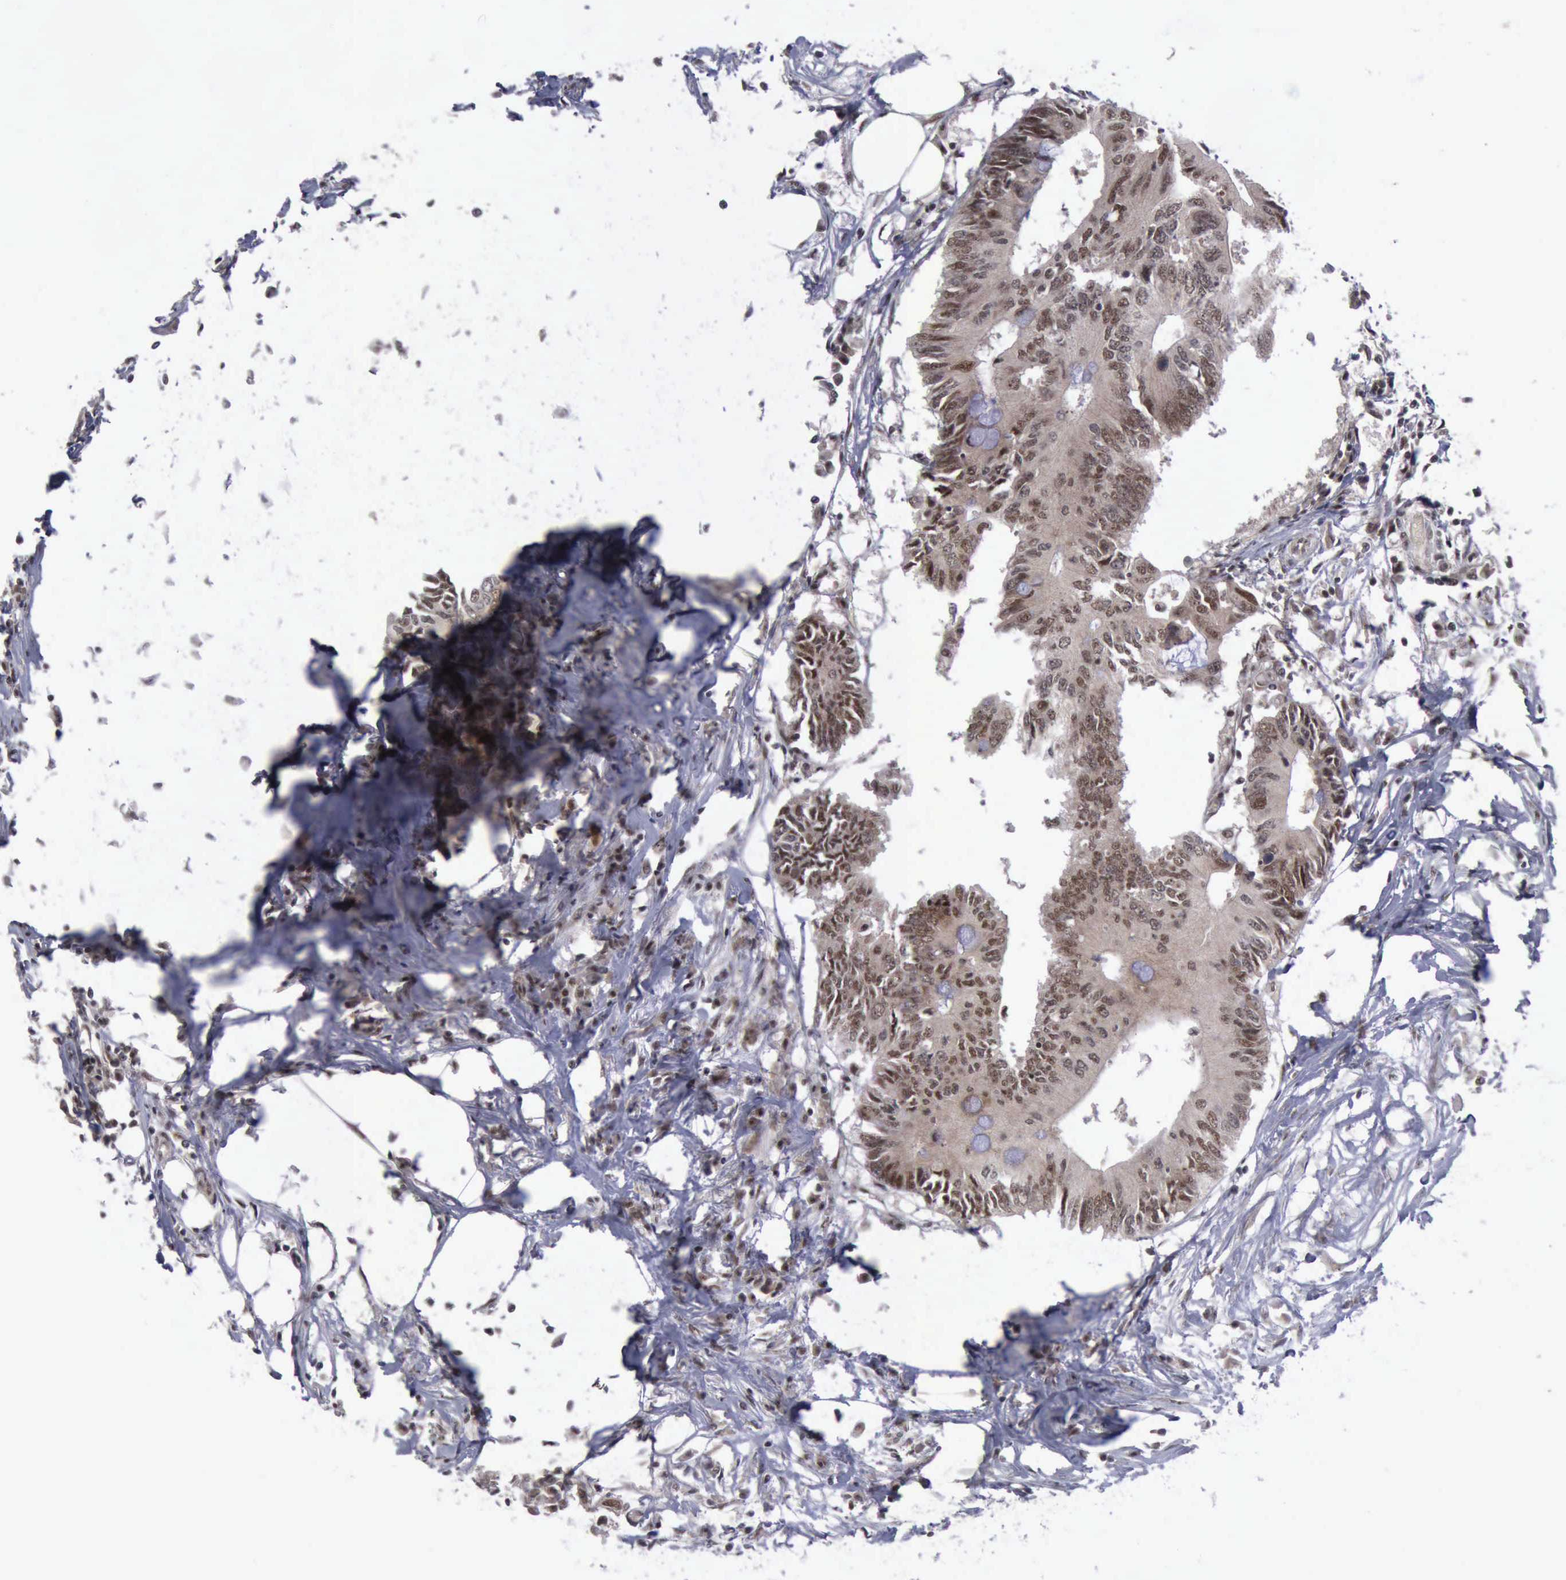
{"staining": {"intensity": "moderate", "quantity": ">75%", "location": "cytoplasmic/membranous,nuclear"}, "tissue": "colorectal cancer", "cell_type": "Tumor cells", "image_type": "cancer", "snomed": [{"axis": "morphology", "description": "Adenocarcinoma, NOS"}, {"axis": "topography", "description": "Colon"}], "caption": "Immunohistochemical staining of human adenocarcinoma (colorectal) exhibits medium levels of moderate cytoplasmic/membranous and nuclear positivity in about >75% of tumor cells. (brown staining indicates protein expression, while blue staining denotes nuclei).", "gene": "ATM", "patient": {"sex": "male", "age": 71}}